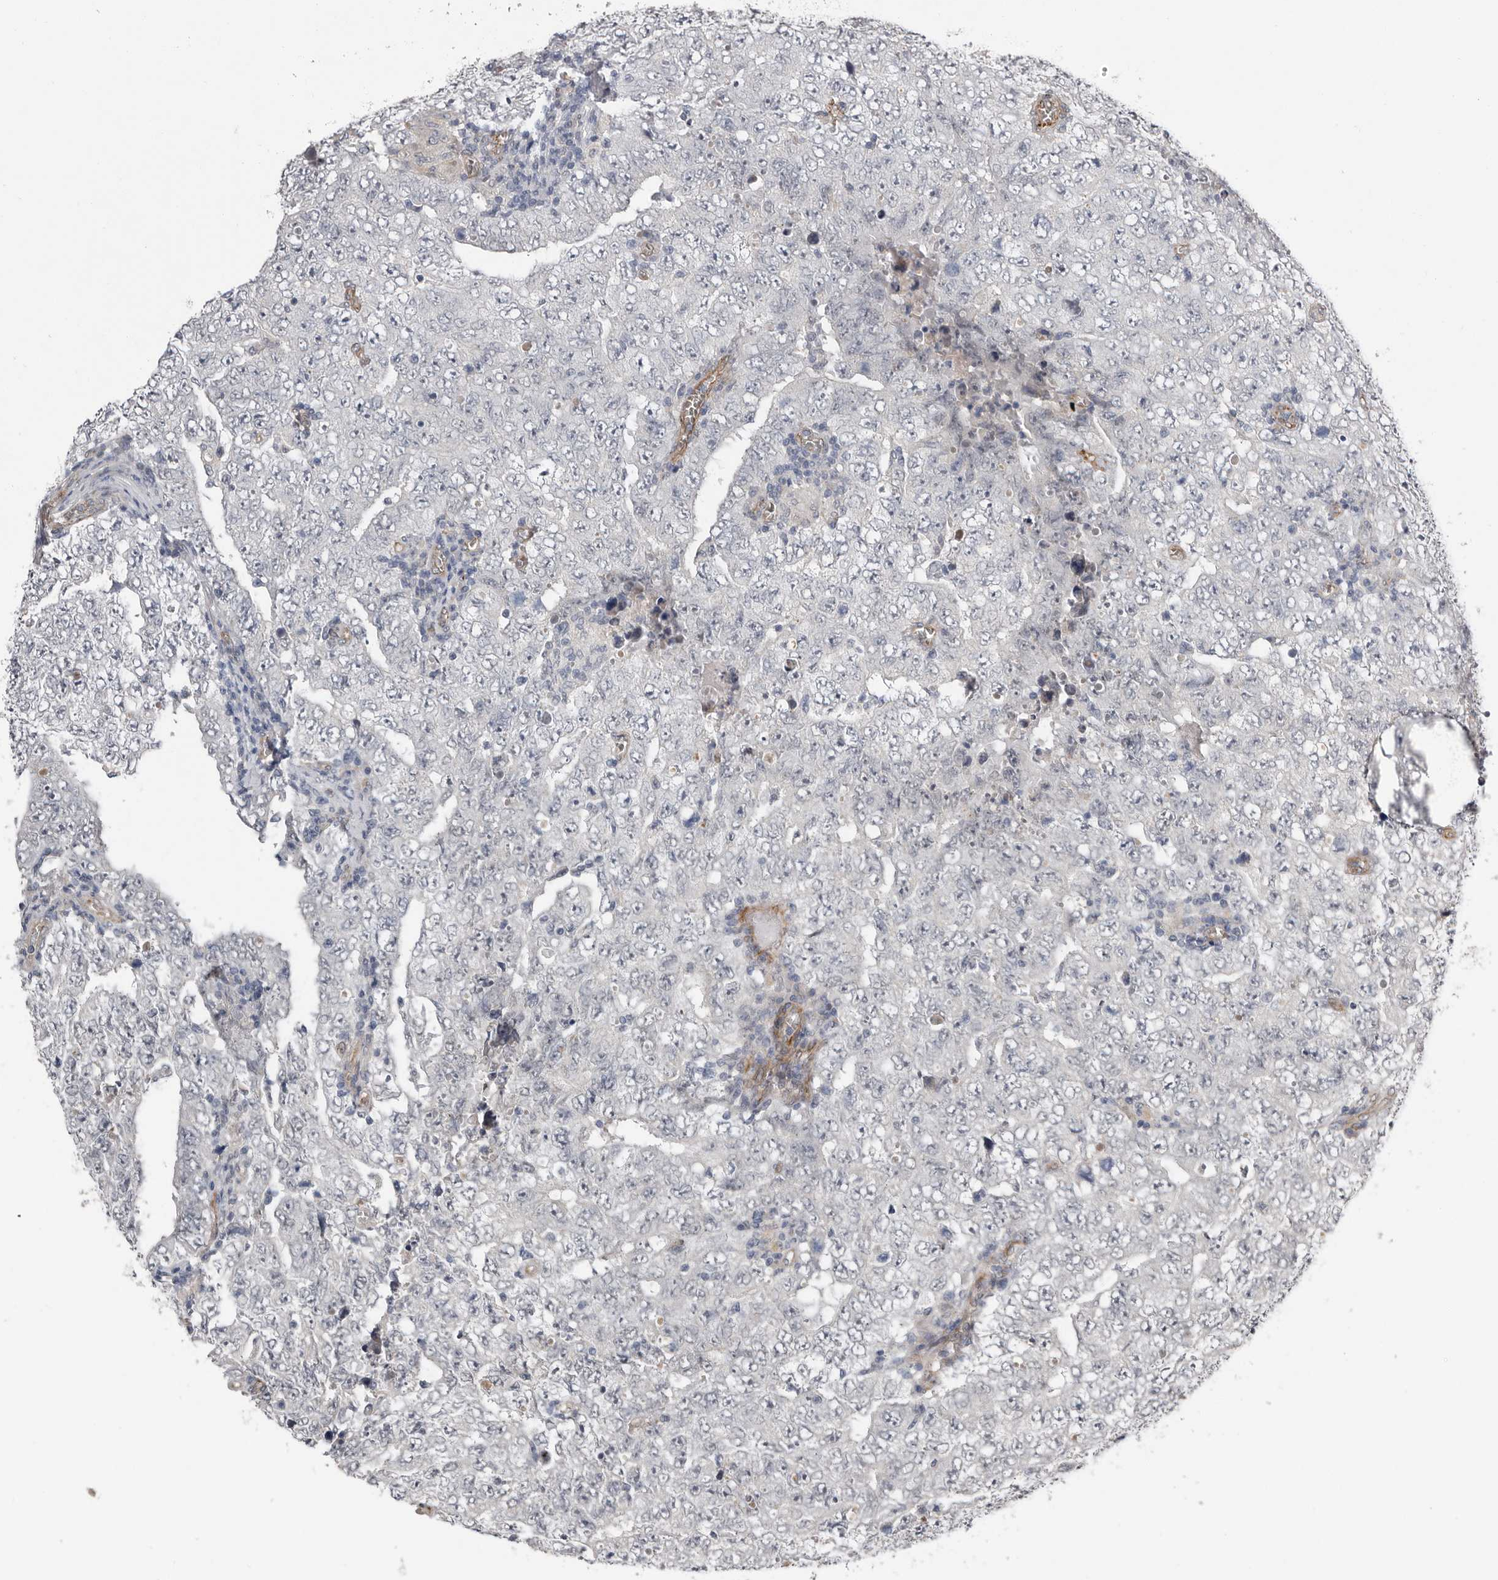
{"staining": {"intensity": "negative", "quantity": "none", "location": "none"}, "tissue": "testis cancer", "cell_type": "Tumor cells", "image_type": "cancer", "snomed": [{"axis": "morphology", "description": "Carcinoma, Embryonal, NOS"}, {"axis": "topography", "description": "Testis"}], "caption": "Human testis embryonal carcinoma stained for a protein using immunohistochemistry reveals no staining in tumor cells.", "gene": "RANBP17", "patient": {"sex": "male", "age": 26}}